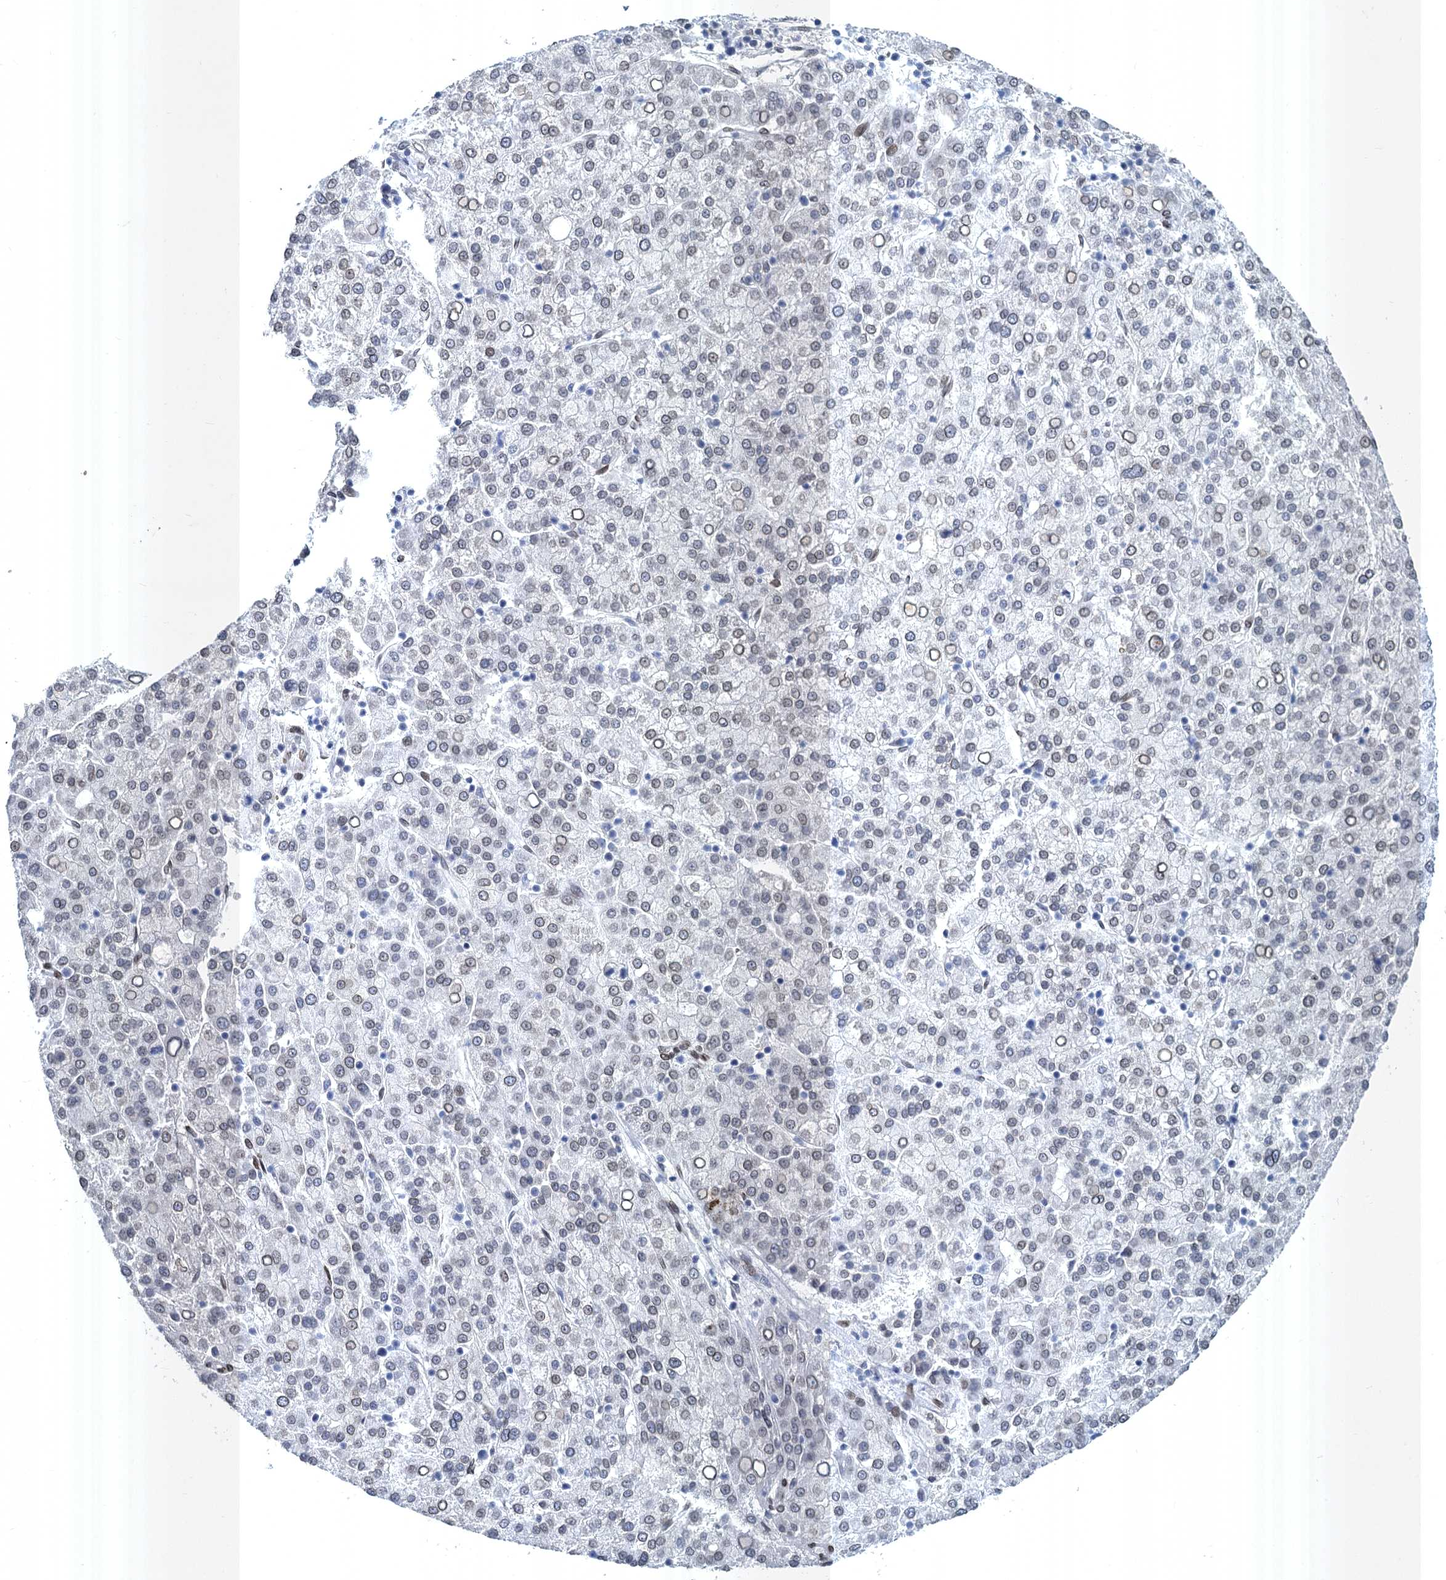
{"staining": {"intensity": "weak", "quantity": "25%-75%", "location": "cytoplasmic/membranous,nuclear"}, "tissue": "liver cancer", "cell_type": "Tumor cells", "image_type": "cancer", "snomed": [{"axis": "morphology", "description": "Carcinoma, Hepatocellular, NOS"}, {"axis": "topography", "description": "Liver"}], "caption": "A high-resolution histopathology image shows IHC staining of liver cancer, which reveals weak cytoplasmic/membranous and nuclear staining in approximately 25%-75% of tumor cells. The staining was performed using DAB to visualize the protein expression in brown, while the nuclei were stained in blue with hematoxylin (Magnification: 20x).", "gene": "PRSS35", "patient": {"sex": "female", "age": 58}}